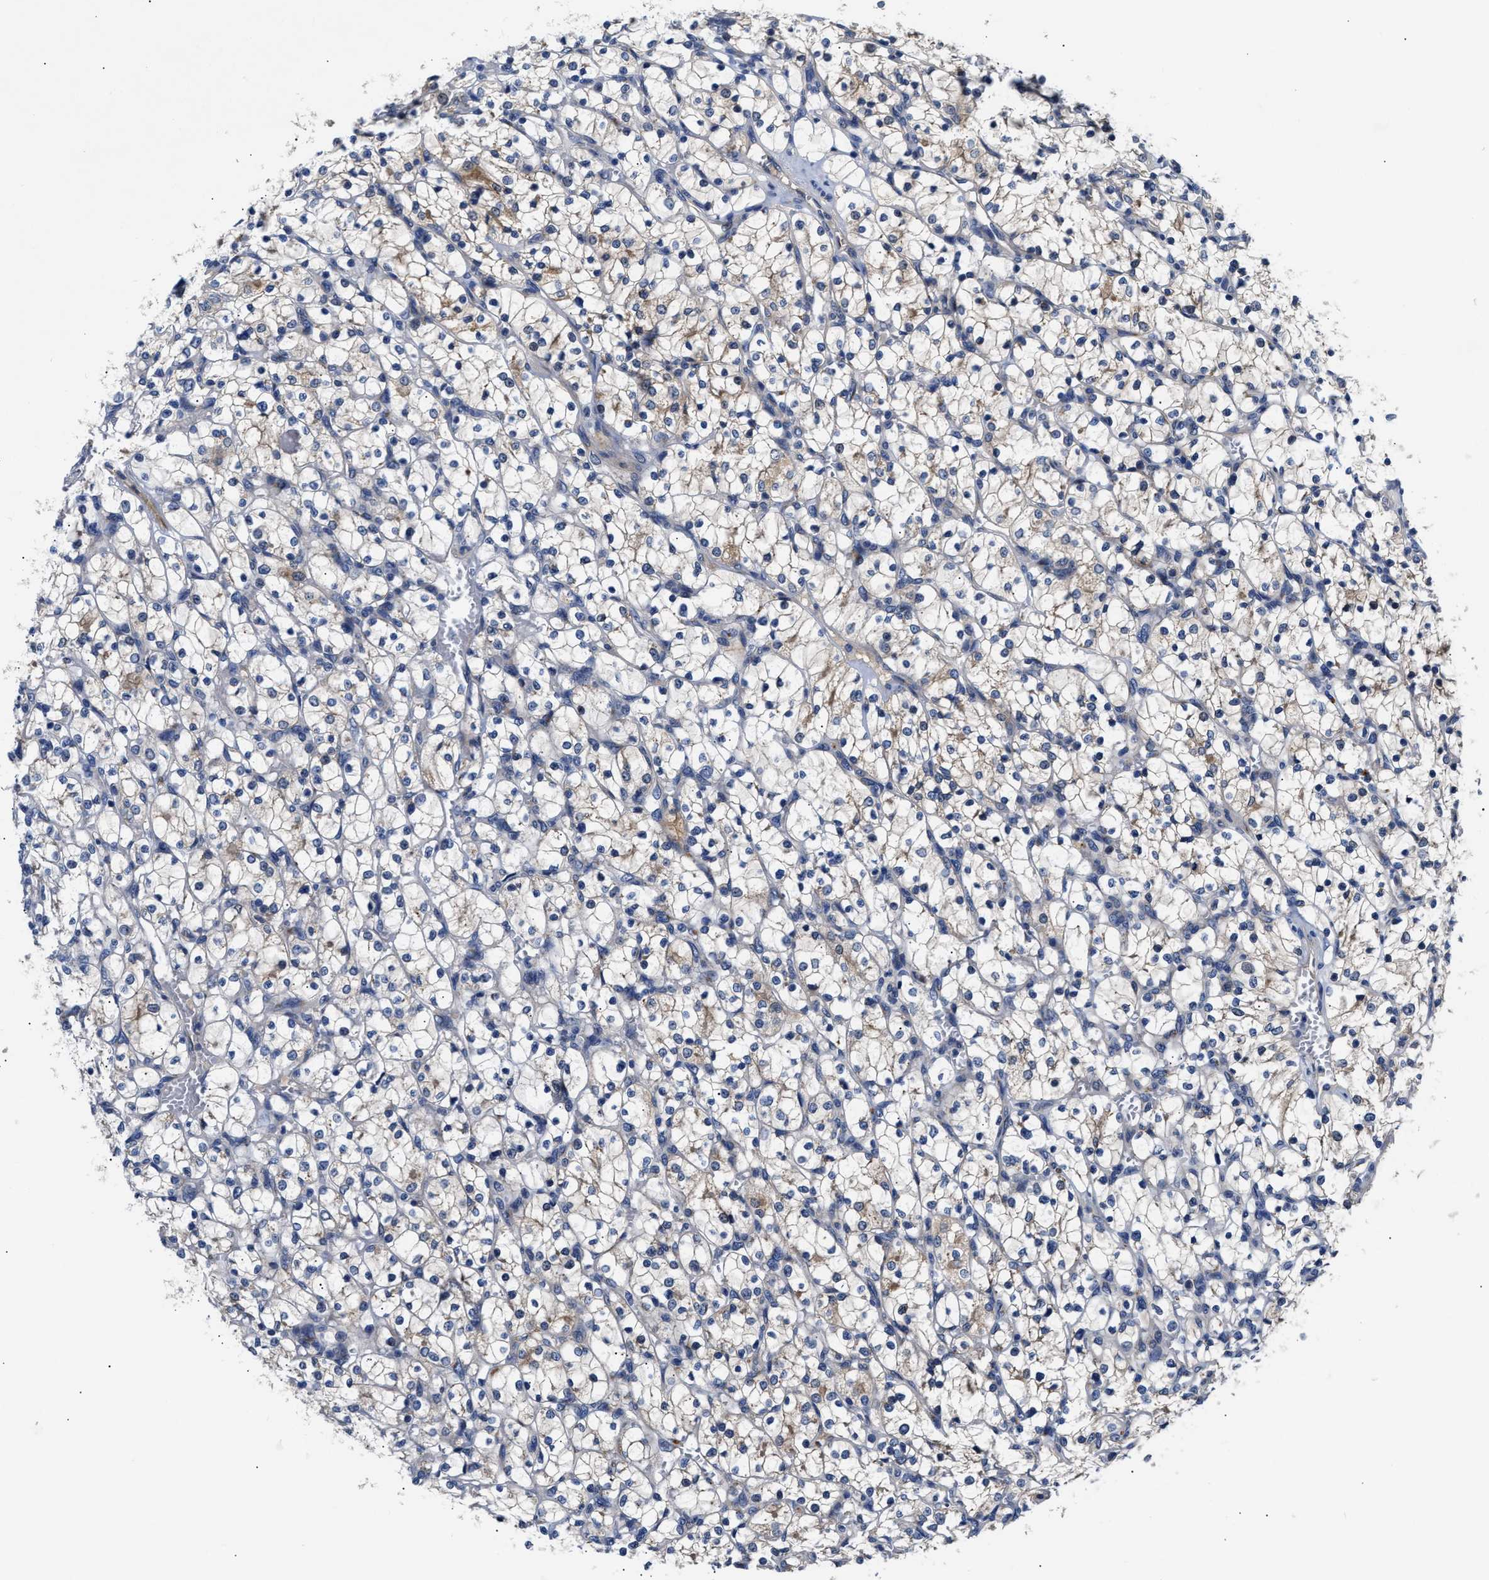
{"staining": {"intensity": "weak", "quantity": "<25%", "location": "cytoplasmic/membranous"}, "tissue": "renal cancer", "cell_type": "Tumor cells", "image_type": "cancer", "snomed": [{"axis": "morphology", "description": "Adenocarcinoma, NOS"}, {"axis": "topography", "description": "Kidney"}], "caption": "This micrograph is of adenocarcinoma (renal) stained with immunohistochemistry to label a protein in brown with the nuclei are counter-stained blue. There is no expression in tumor cells. (DAB (3,3'-diaminobenzidine) immunohistochemistry (IHC), high magnification).", "gene": "CCDC146", "patient": {"sex": "female", "age": 69}}